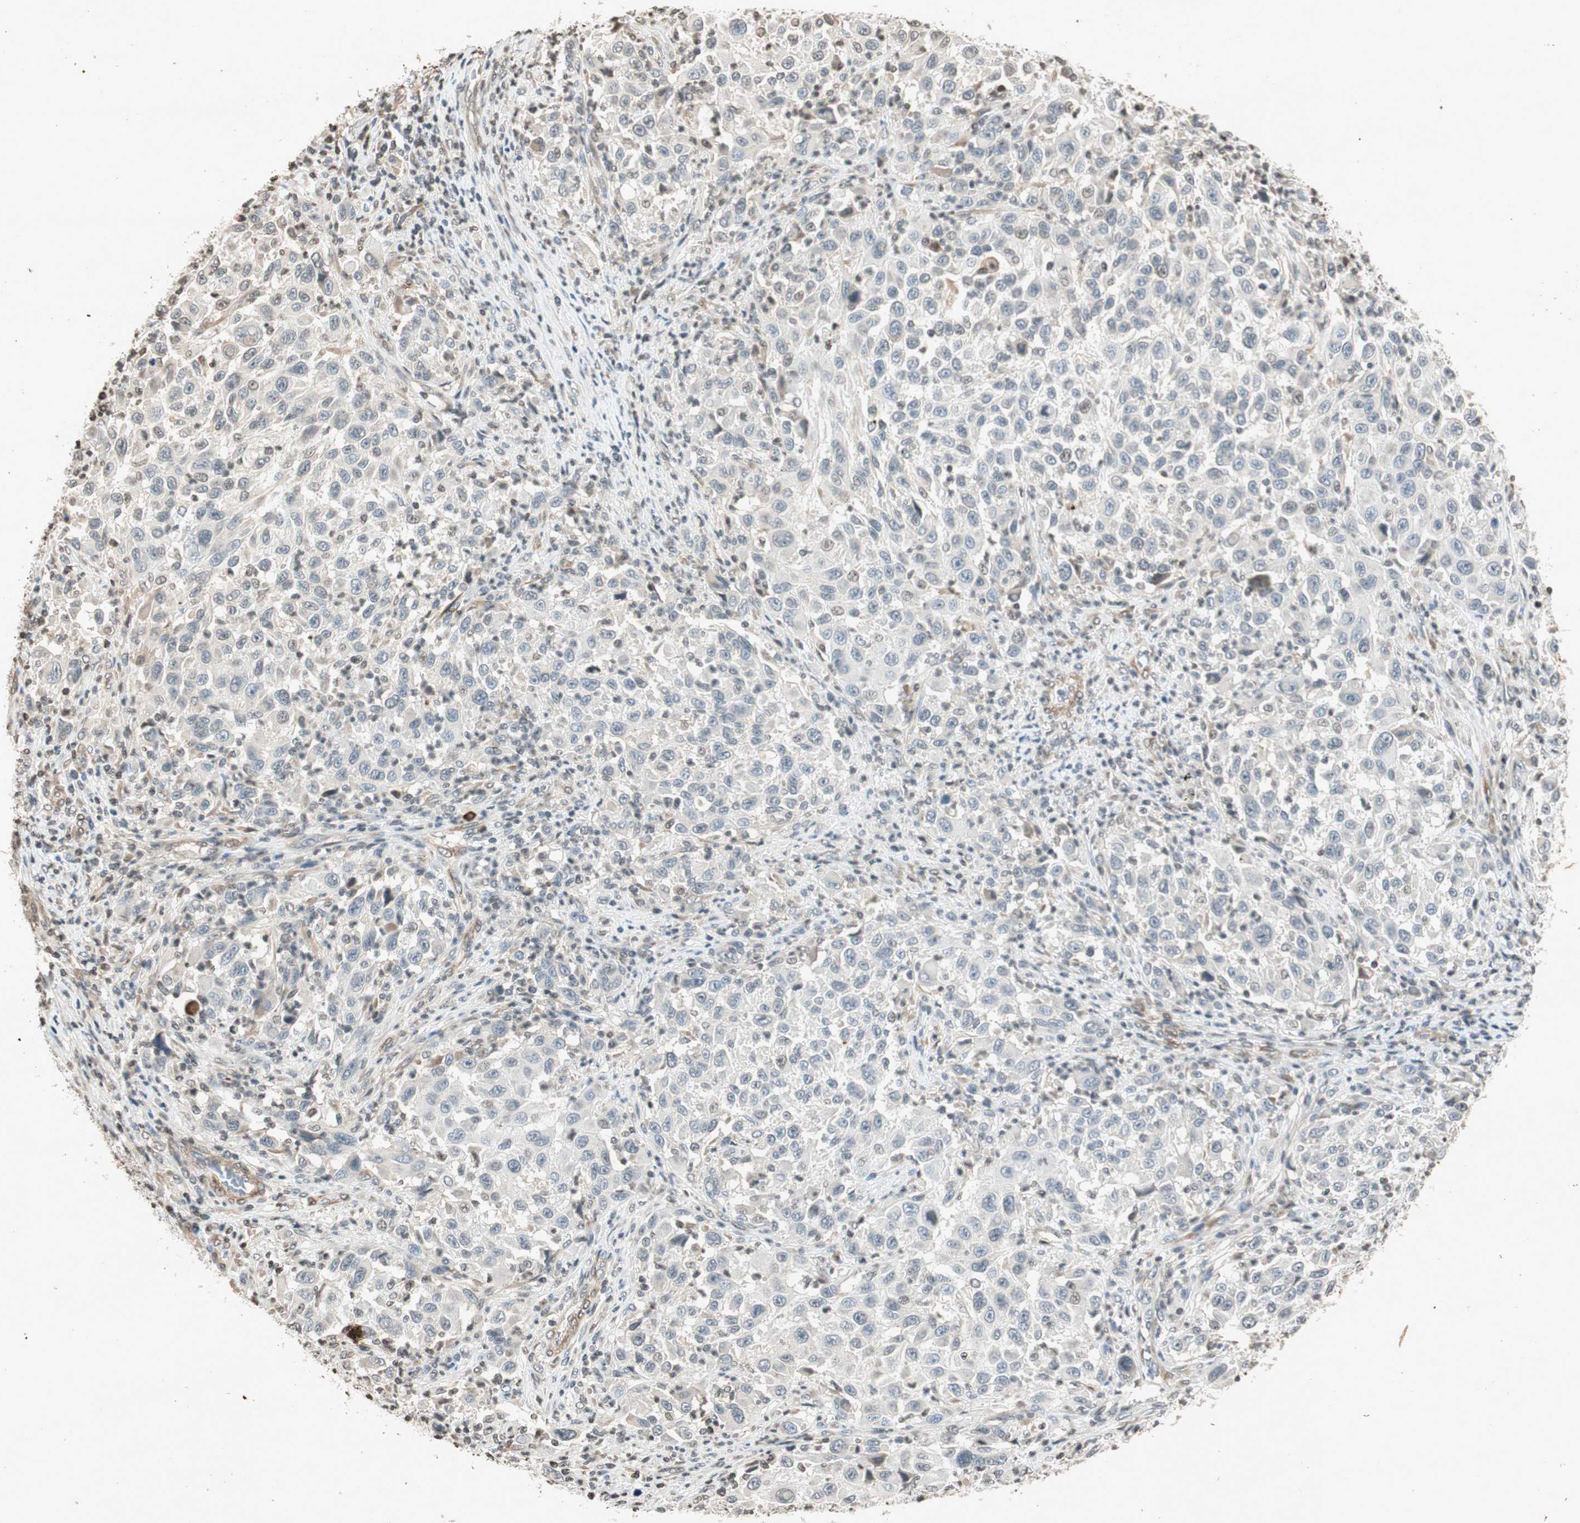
{"staining": {"intensity": "negative", "quantity": "none", "location": "none"}, "tissue": "melanoma", "cell_type": "Tumor cells", "image_type": "cancer", "snomed": [{"axis": "morphology", "description": "Malignant melanoma, Metastatic site"}, {"axis": "topography", "description": "Lymph node"}], "caption": "This is an immunohistochemistry (IHC) image of melanoma. There is no staining in tumor cells.", "gene": "PRKG1", "patient": {"sex": "male", "age": 61}}